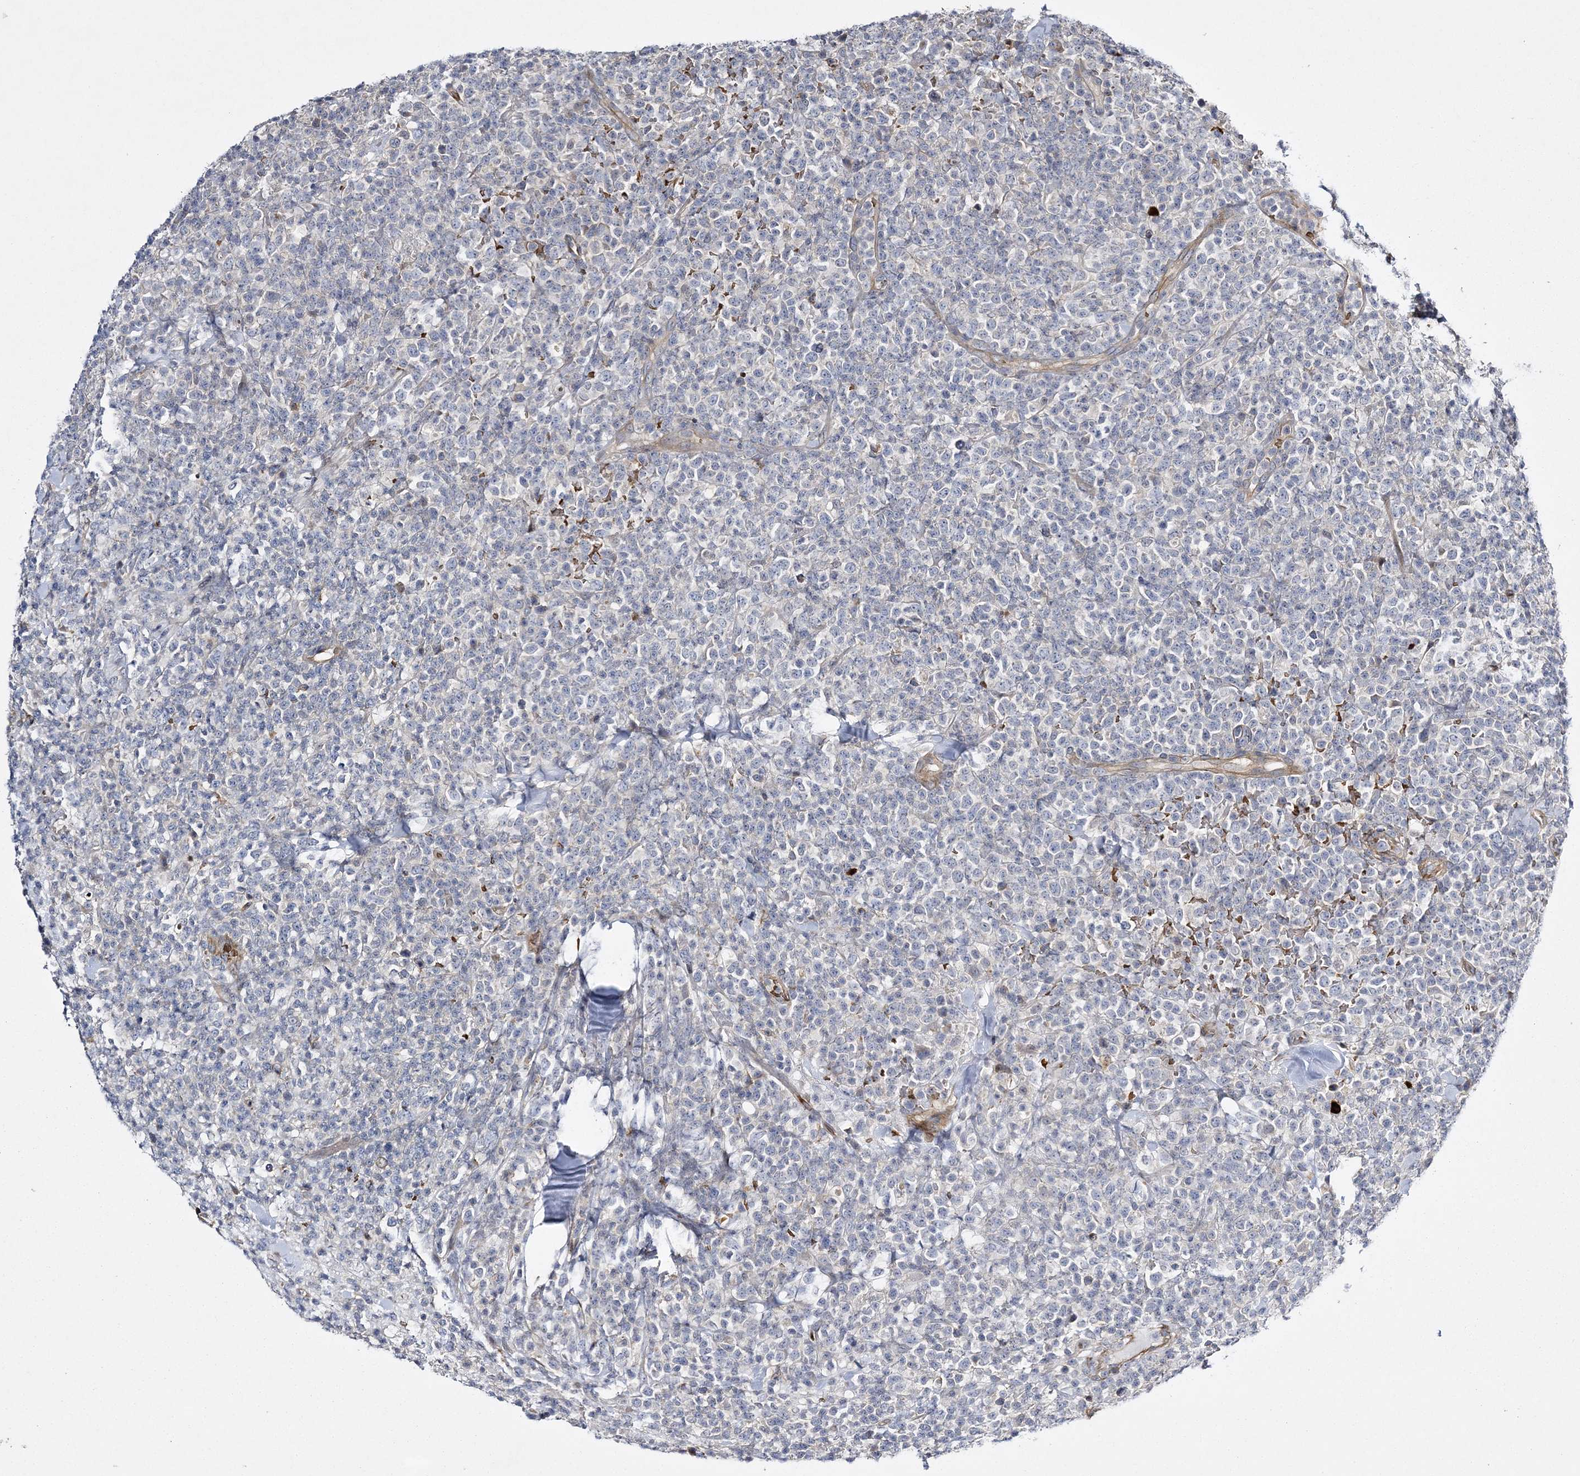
{"staining": {"intensity": "negative", "quantity": "none", "location": "none"}, "tissue": "lymphoma", "cell_type": "Tumor cells", "image_type": "cancer", "snomed": [{"axis": "morphology", "description": "Malignant lymphoma, non-Hodgkin's type, High grade"}, {"axis": "topography", "description": "Colon"}], "caption": "An image of lymphoma stained for a protein exhibits no brown staining in tumor cells.", "gene": "CALN1", "patient": {"sex": "female", "age": 53}}